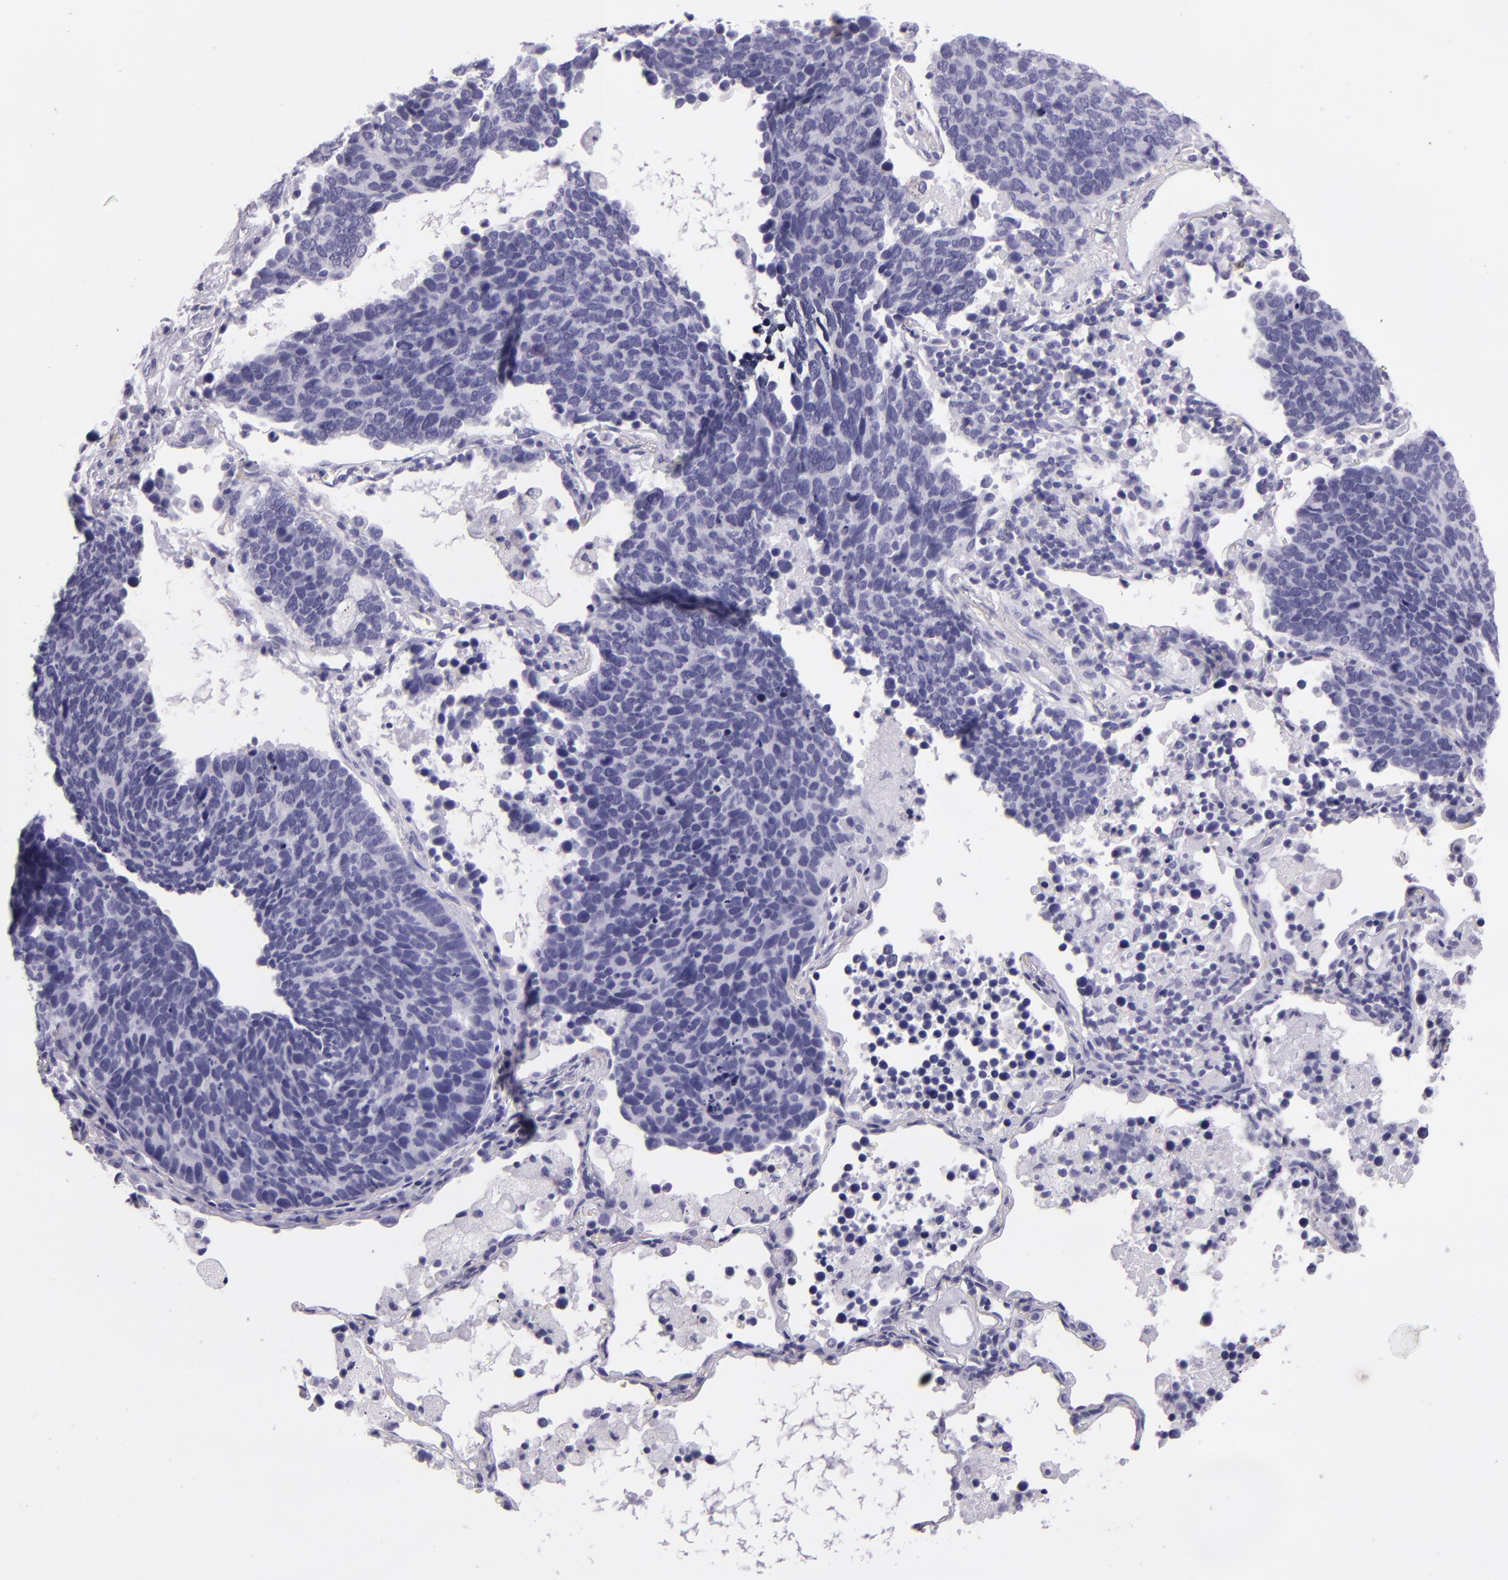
{"staining": {"intensity": "negative", "quantity": "none", "location": "none"}, "tissue": "lung cancer", "cell_type": "Tumor cells", "image_type": "cancer", "snomed": [{"axis": "morphology", "description": "Neoplasm, malignant, NOS"}, {"axis": "topography", "description": "Lung"}], "caption": "IHC histopathology image of human neoplasm (malignant) (lung) stained for a protein (brown), which reveals no positivity in tumor cells.", "gene": "CR2", "patient": {"sex": "female", "age": 75}}